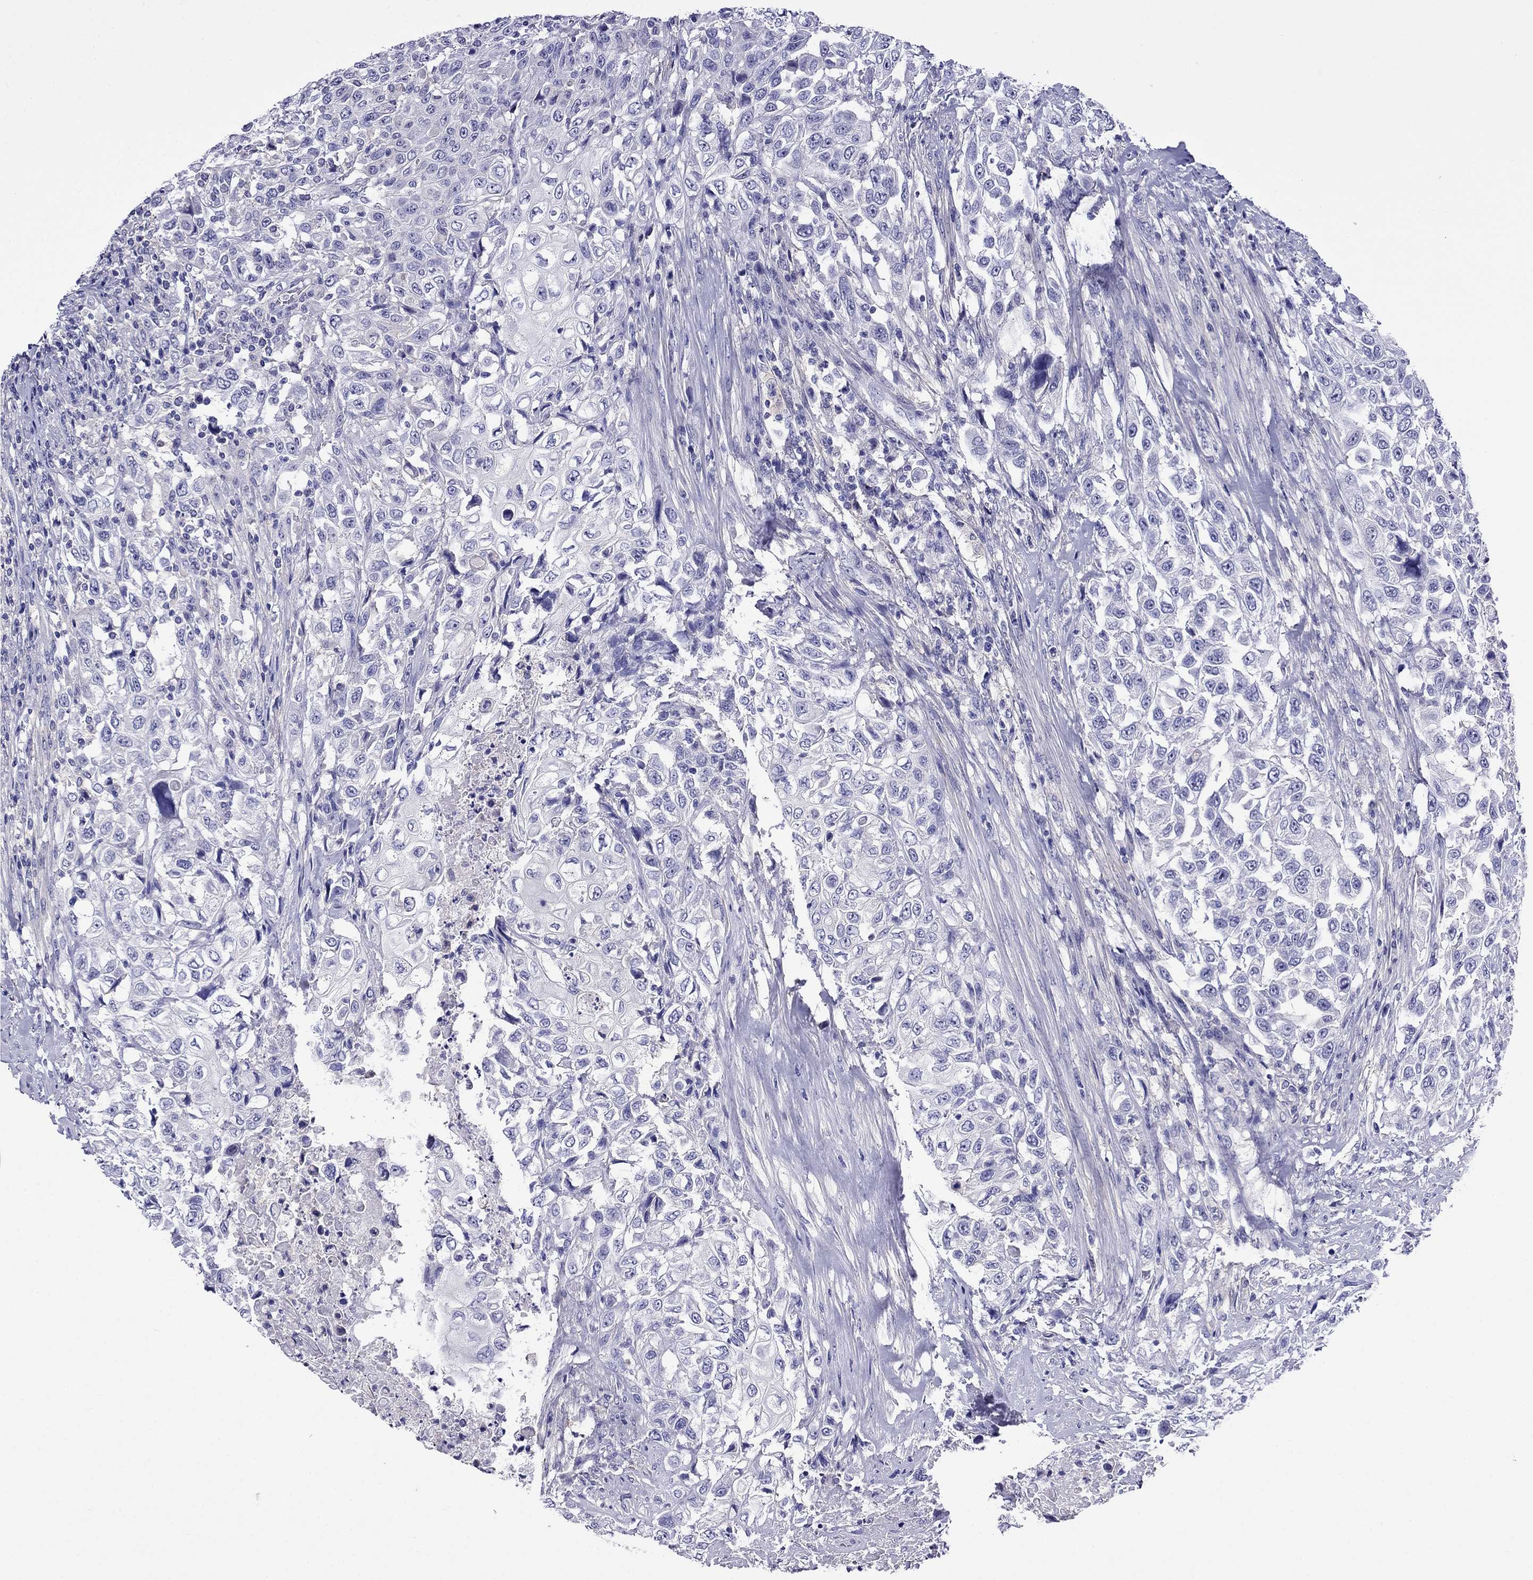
{"staining": {"intensity": "negative", "quantity": "none", "location": "none"}, "tissue": "urothelial cancer", "cell_type": "Tumor cells", "image_type": "cancer", "snomed": [{"axis": "morphology", "description": "Urothelial carcinoma, High grade"}, {"axis": "topography", "description": "Urinary bladder"}], "caption": "An image of urothelial carcinoma (high-grade) stained for a protein displays no brown staining in tumor cells. The staining was performed using DAB (3,3'-diaminobenzidine) to visualize the protein expression in brown, while the nuclei were stained in blue with hematoxylin (Magnification: 20x).", "gene": "SCG2", "patient": {"sex": "female", "age": 56}}